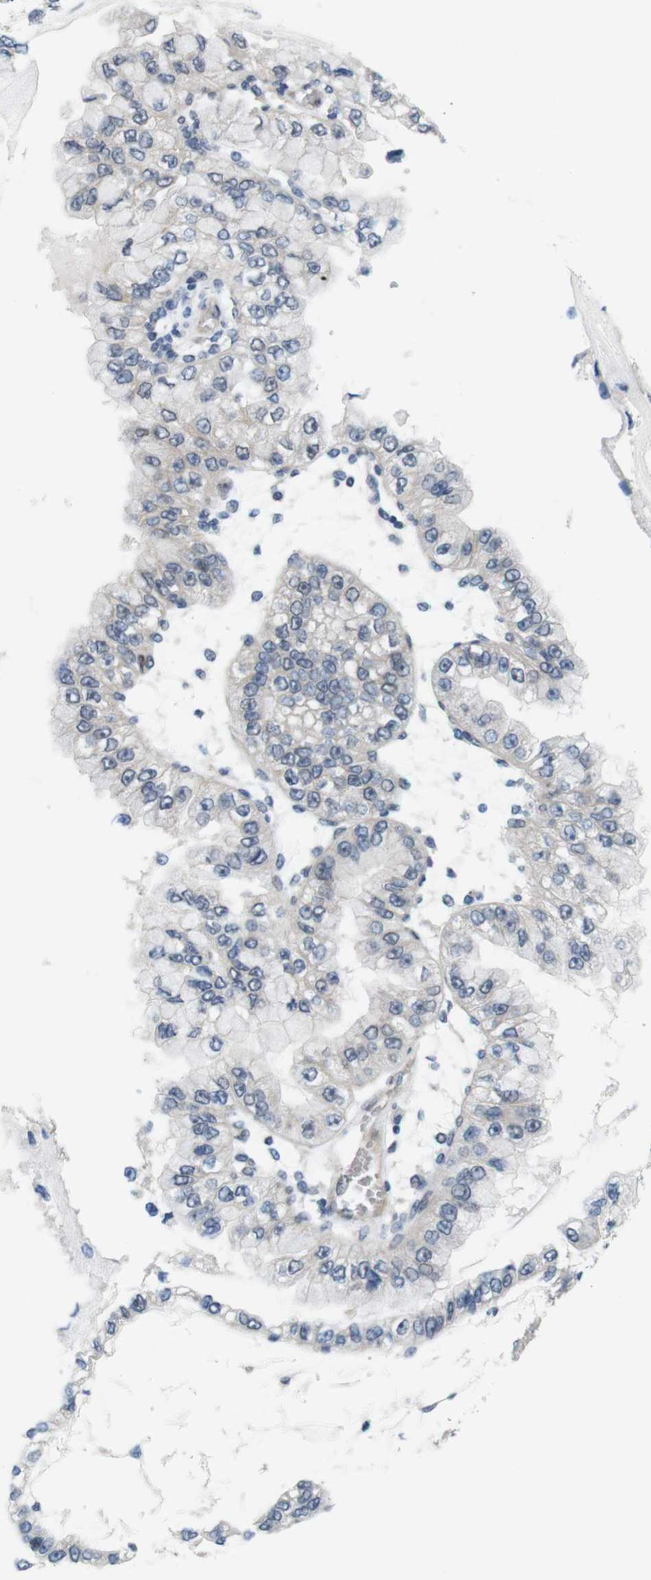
{"staining": {"intensity": "negative", "quantity": "none", "location": "none"}, "tissue": "liver cancer", "cell_type": "Tumor cells", "image_type": "cancer", "snomed": [{"axis": "morphology", "description": "Cholangiocarcinoma"}, {"axis": "topography", "description": "Liver"}], "caption": "Micrograph shows no protein positivity in tumor cells of cholangiocarcinoma (liver) tissue.", "gene": "SMCO2", "patient": {"sex": "female", "age": 79}}